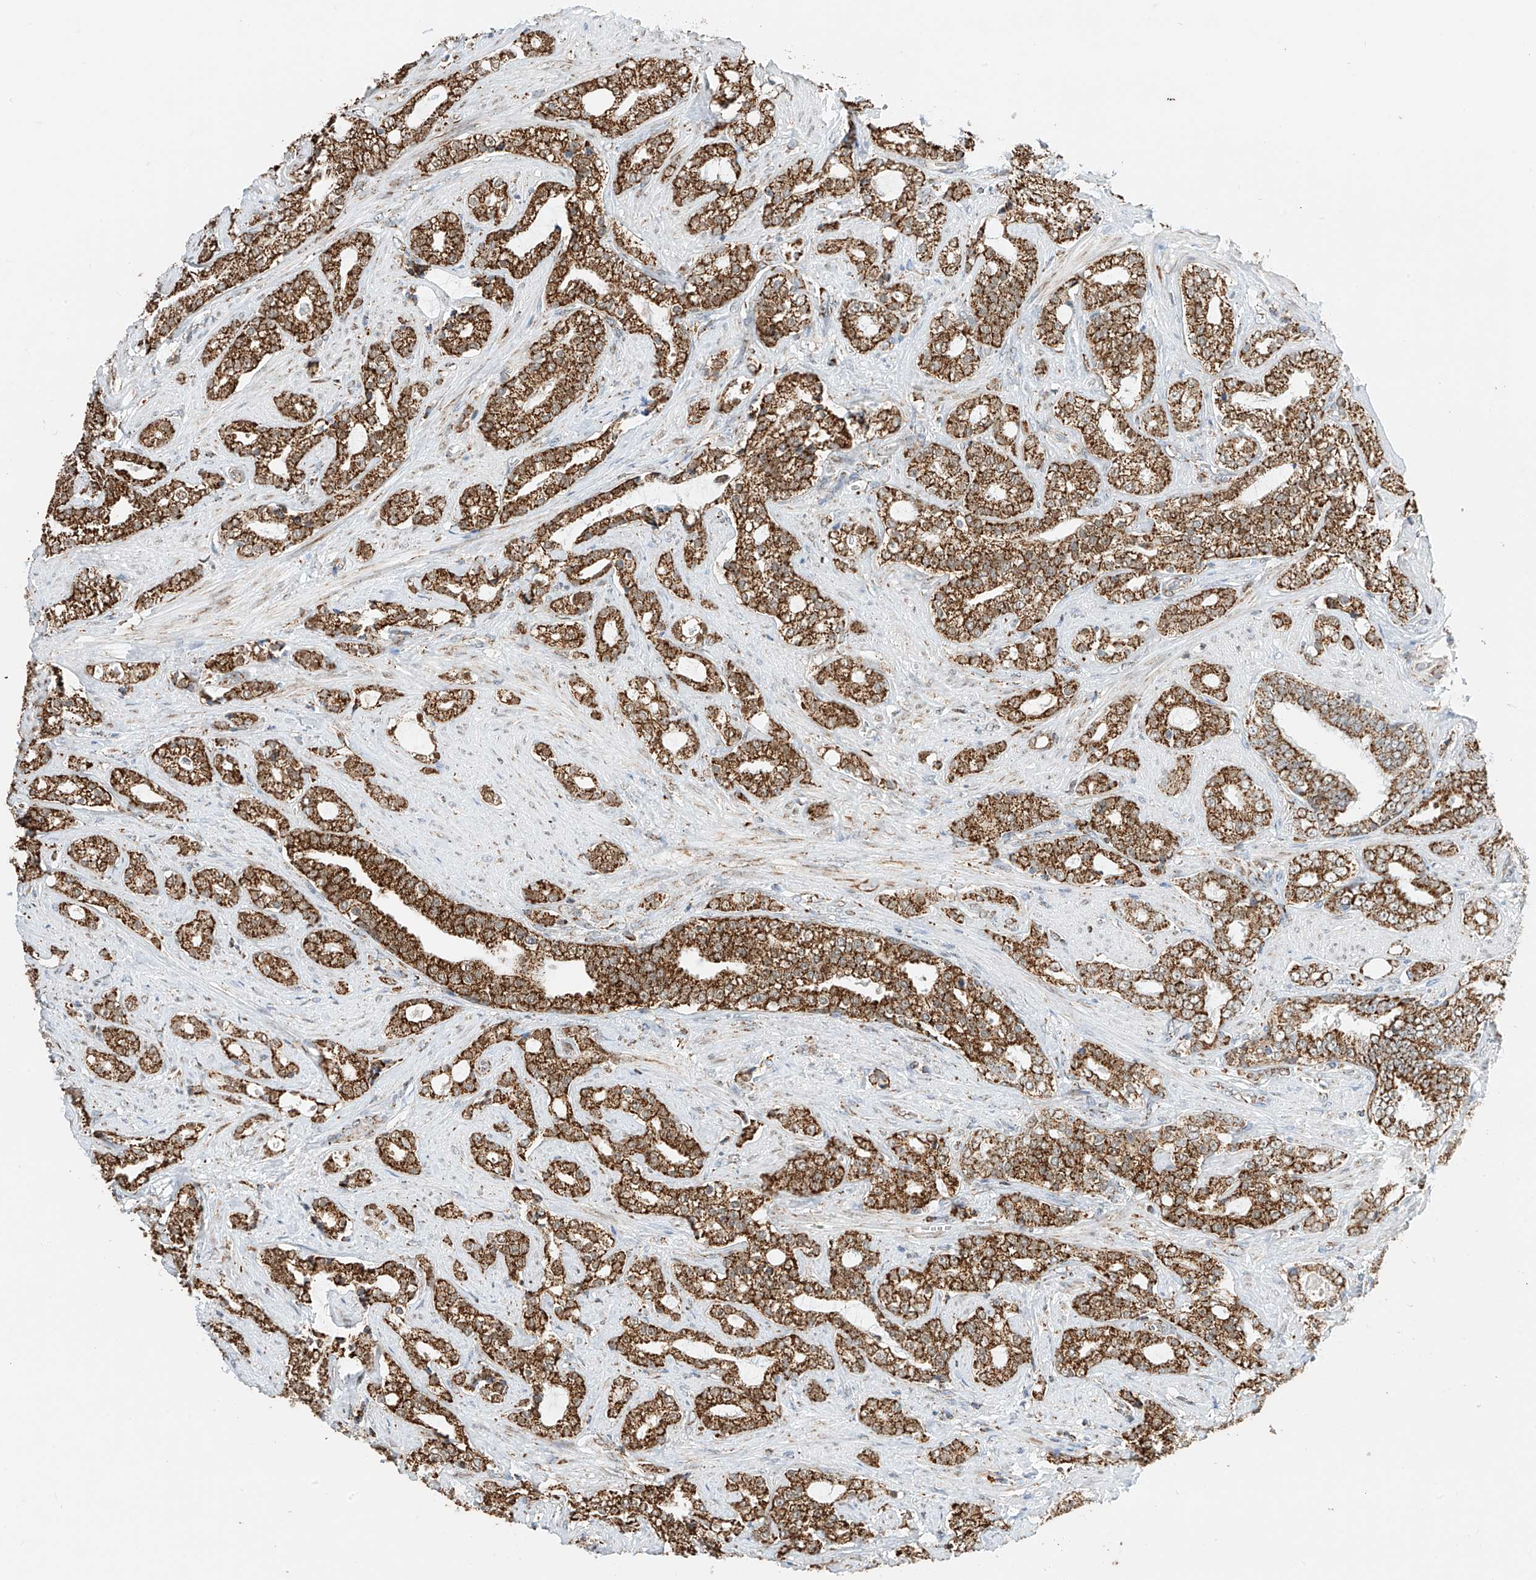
{"staining": {"intensity": "moderate", "quantity": ">75%", "location": "cytoplasmic/membranous"}, "tissue": "prostate cancer", "cell_type": "Tumor cells", "image_type": "cancer", "snomed": [{"axis": "morphology", "description": "Adenocarcinoma, High grade"}, {"axis": "topography", "description": "Prostate and seminal vesicle, NOS"}], "caption": "DAB (3,3'-diaminobenzidine) immunohistochemical staining of human prostate adenocarcinoma (high-grade) exhibits moderate cytoplasmic/membranous protein positivity in approximately >75% of tumor cells.", "gene": "PPA2", "patient": {"sex": "male", "age": 67}}